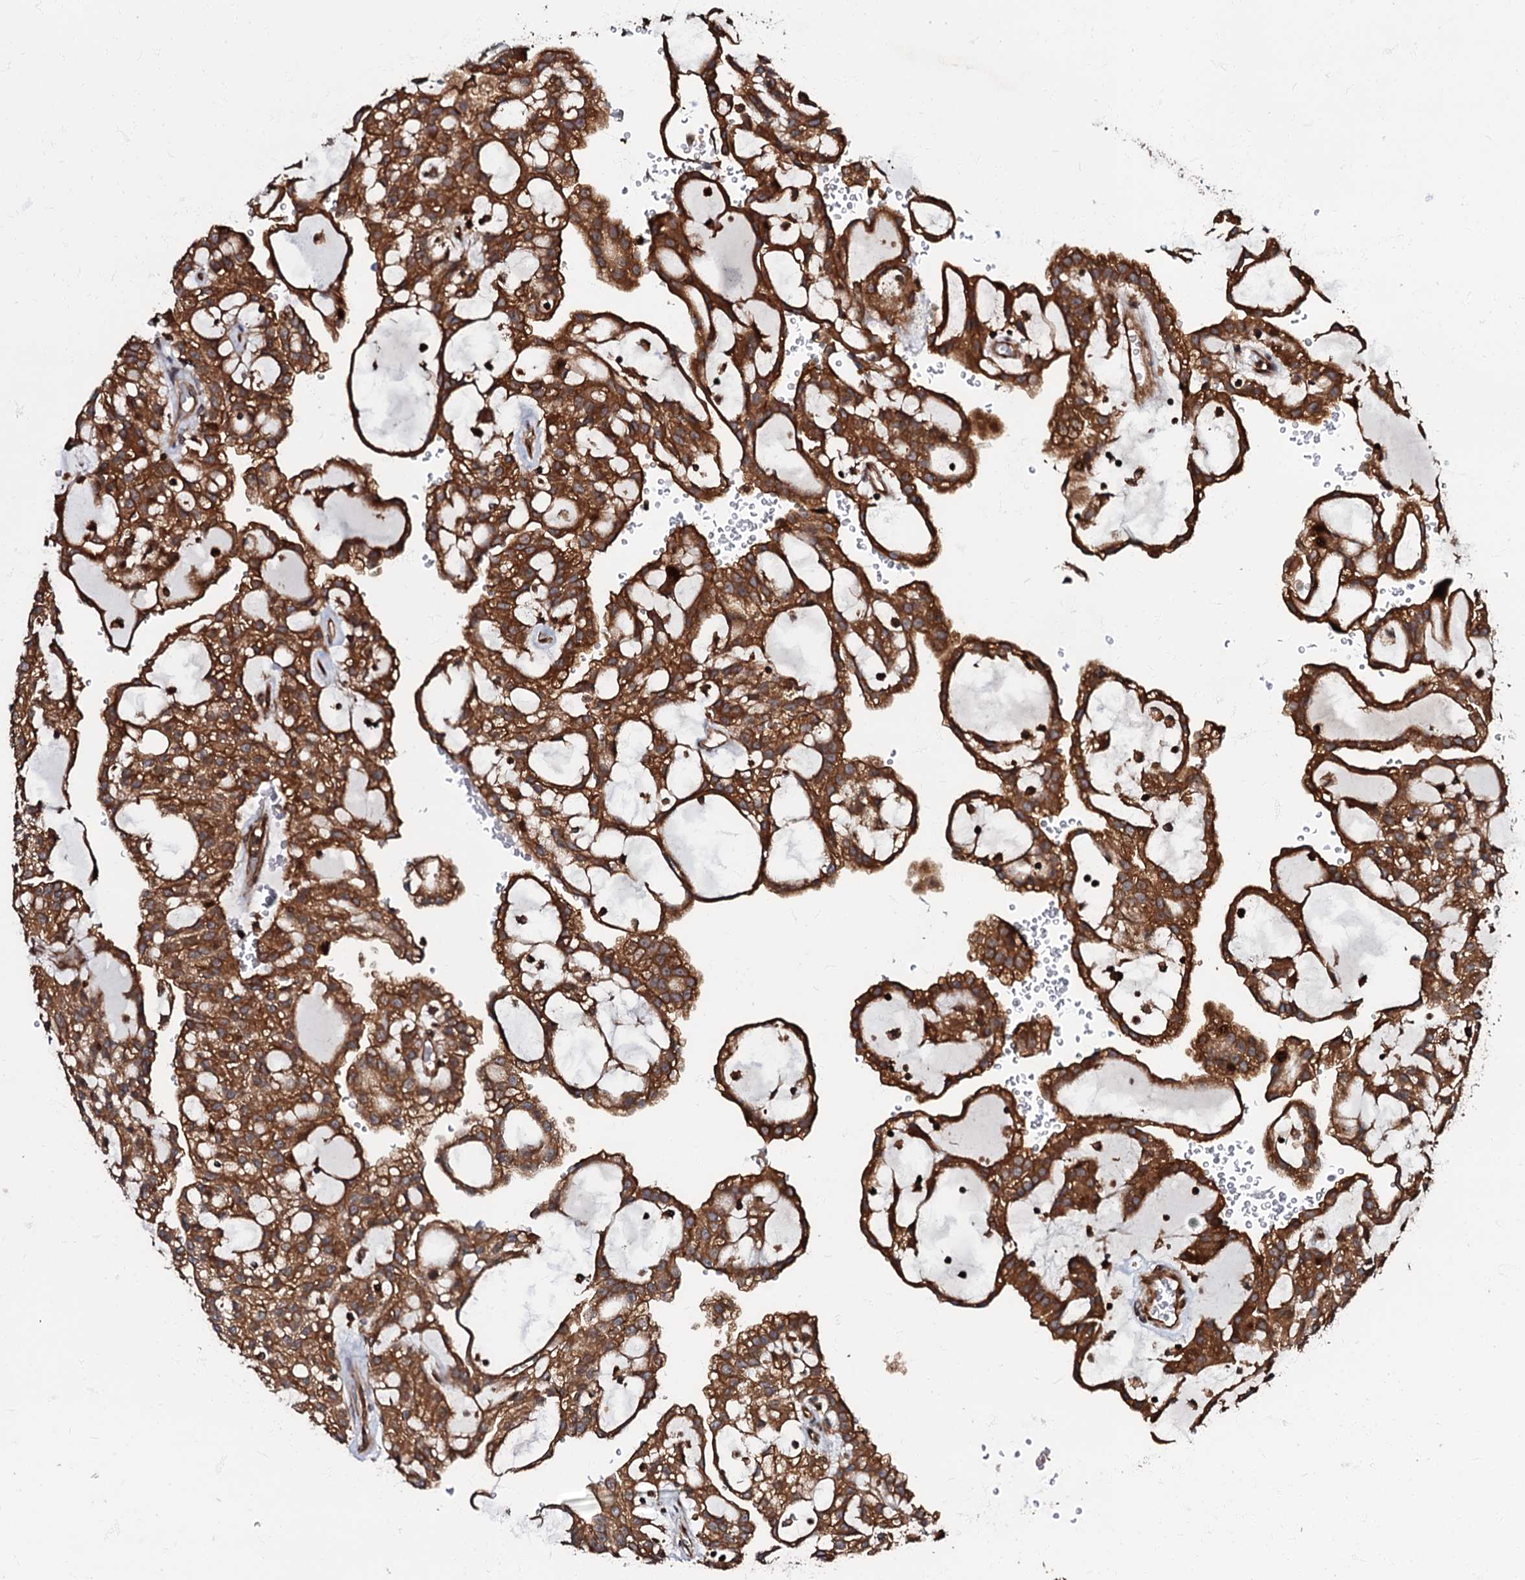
{"staining": {"intensity": "strong", "quantity": ">75%", "location": "cytoplasmic/membranous"}, "tissue": "renal cancer", "cell_type": "Tumor cells", "image_type": "cancer", "snomed": [{"axis": "morphology", "description": "Adenocarcinoma, NOS"}, {"axis": "topography", "description": "Kidney"}], "caption": "Immunohistochemical staining of renal cancer displays strong cytoplasmic/membranous protein staining in approximately >75% of tumor cells. (Brightfield microscopy of DAB IHC at high magnification).", "gene": "OSBP", "patient": {"sex": "male", "age": 63}}